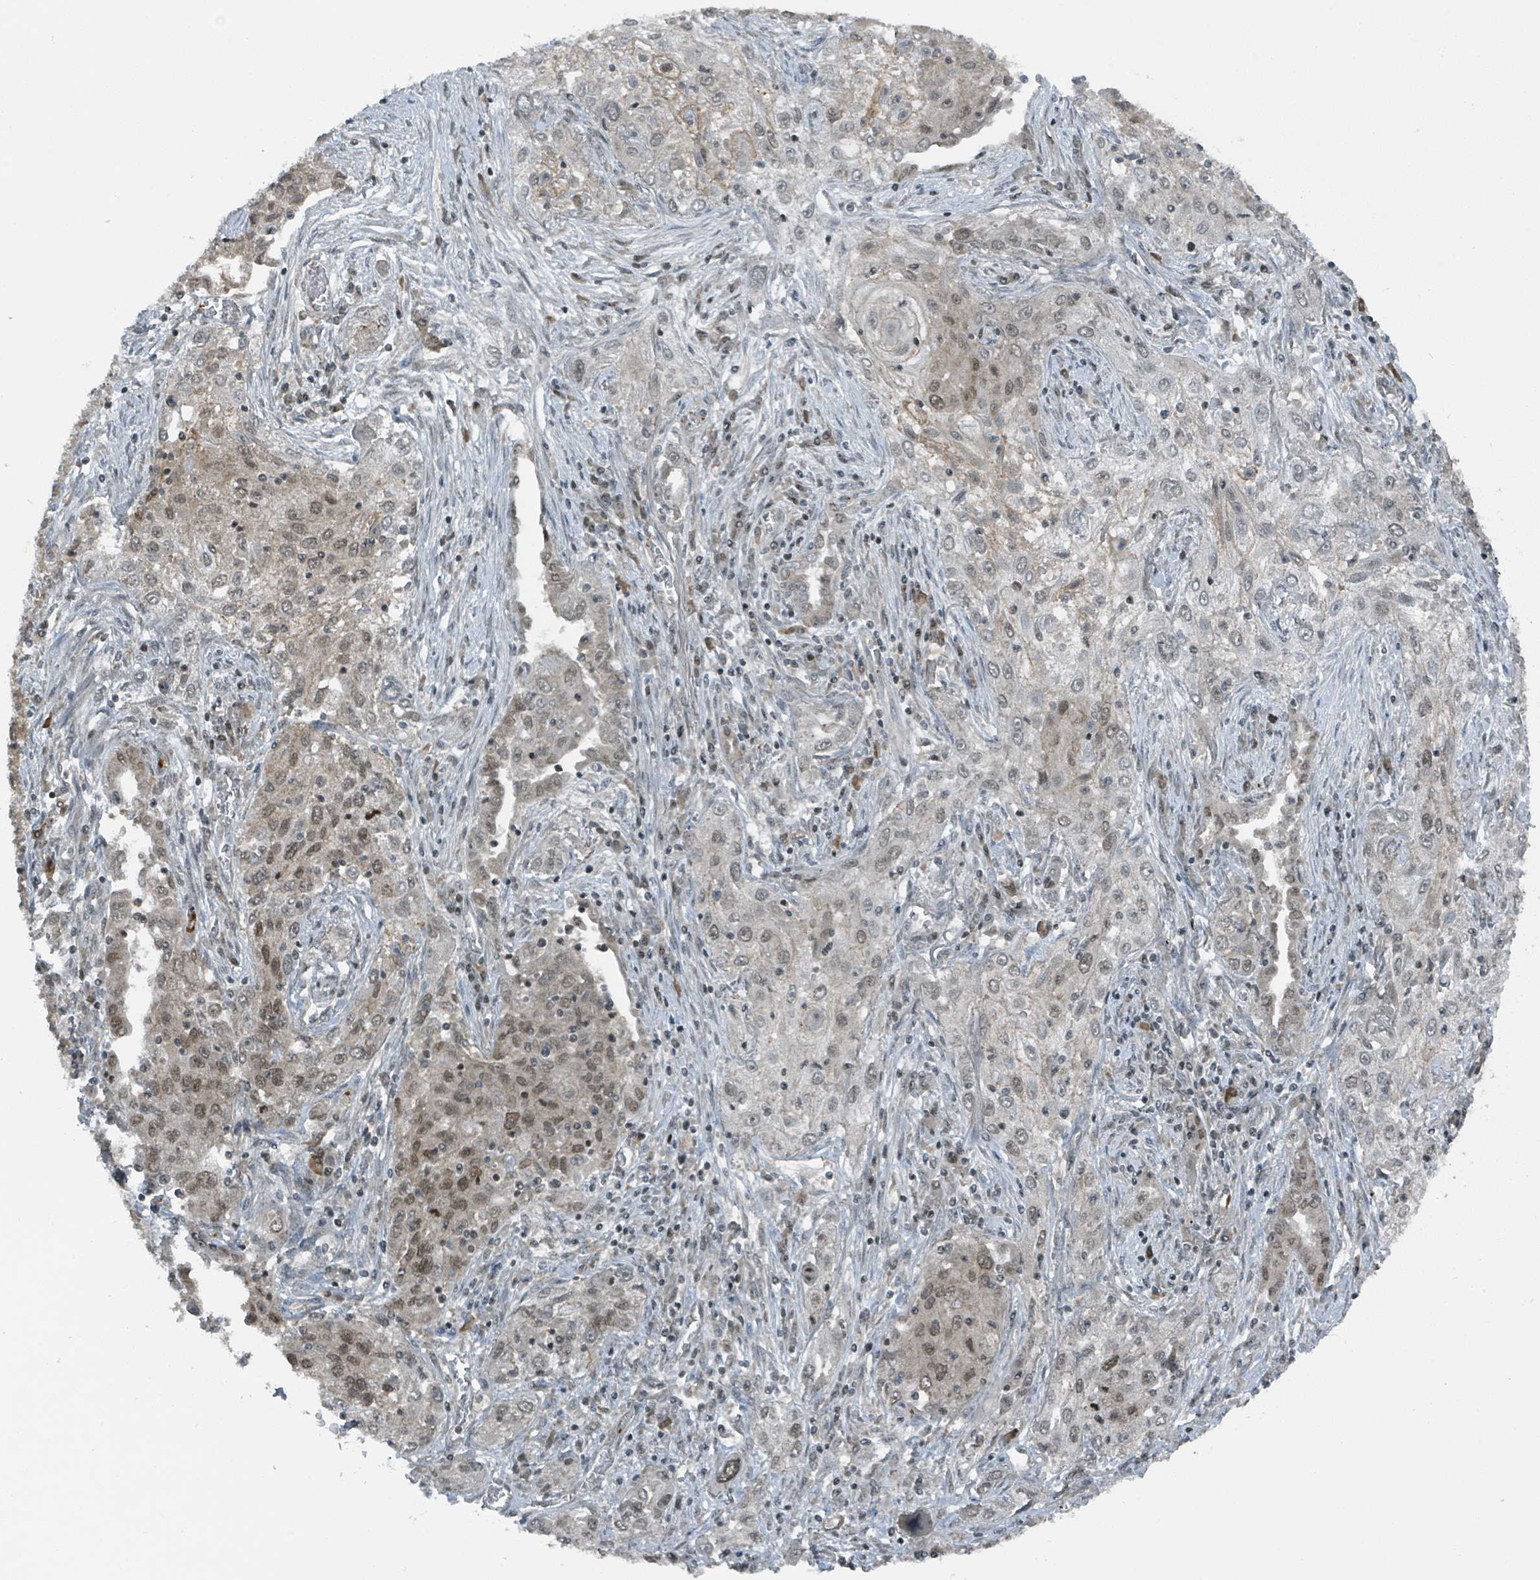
{"staining": {"intensity": "moderate", "quantity": "<25%", "location": "nuclear"}, "tissue": "lung cancer", "cell_type": "Tumor cells", "image_type": "cancer", "snomed": [{"axis": "morphology", "description": "Squamous cell carcinoma, NOS"}, {"axis": "topography", "description": "Lung"}], "caption": "Immunohistochemistry (IHC) (DAB) staining of squamous cell carcinoma (lung) shows moderate nuclear protein positivity in about <25% of tumor cells.", "gene": "PHIP", "patient": {"sex": "female", "age": 69}}